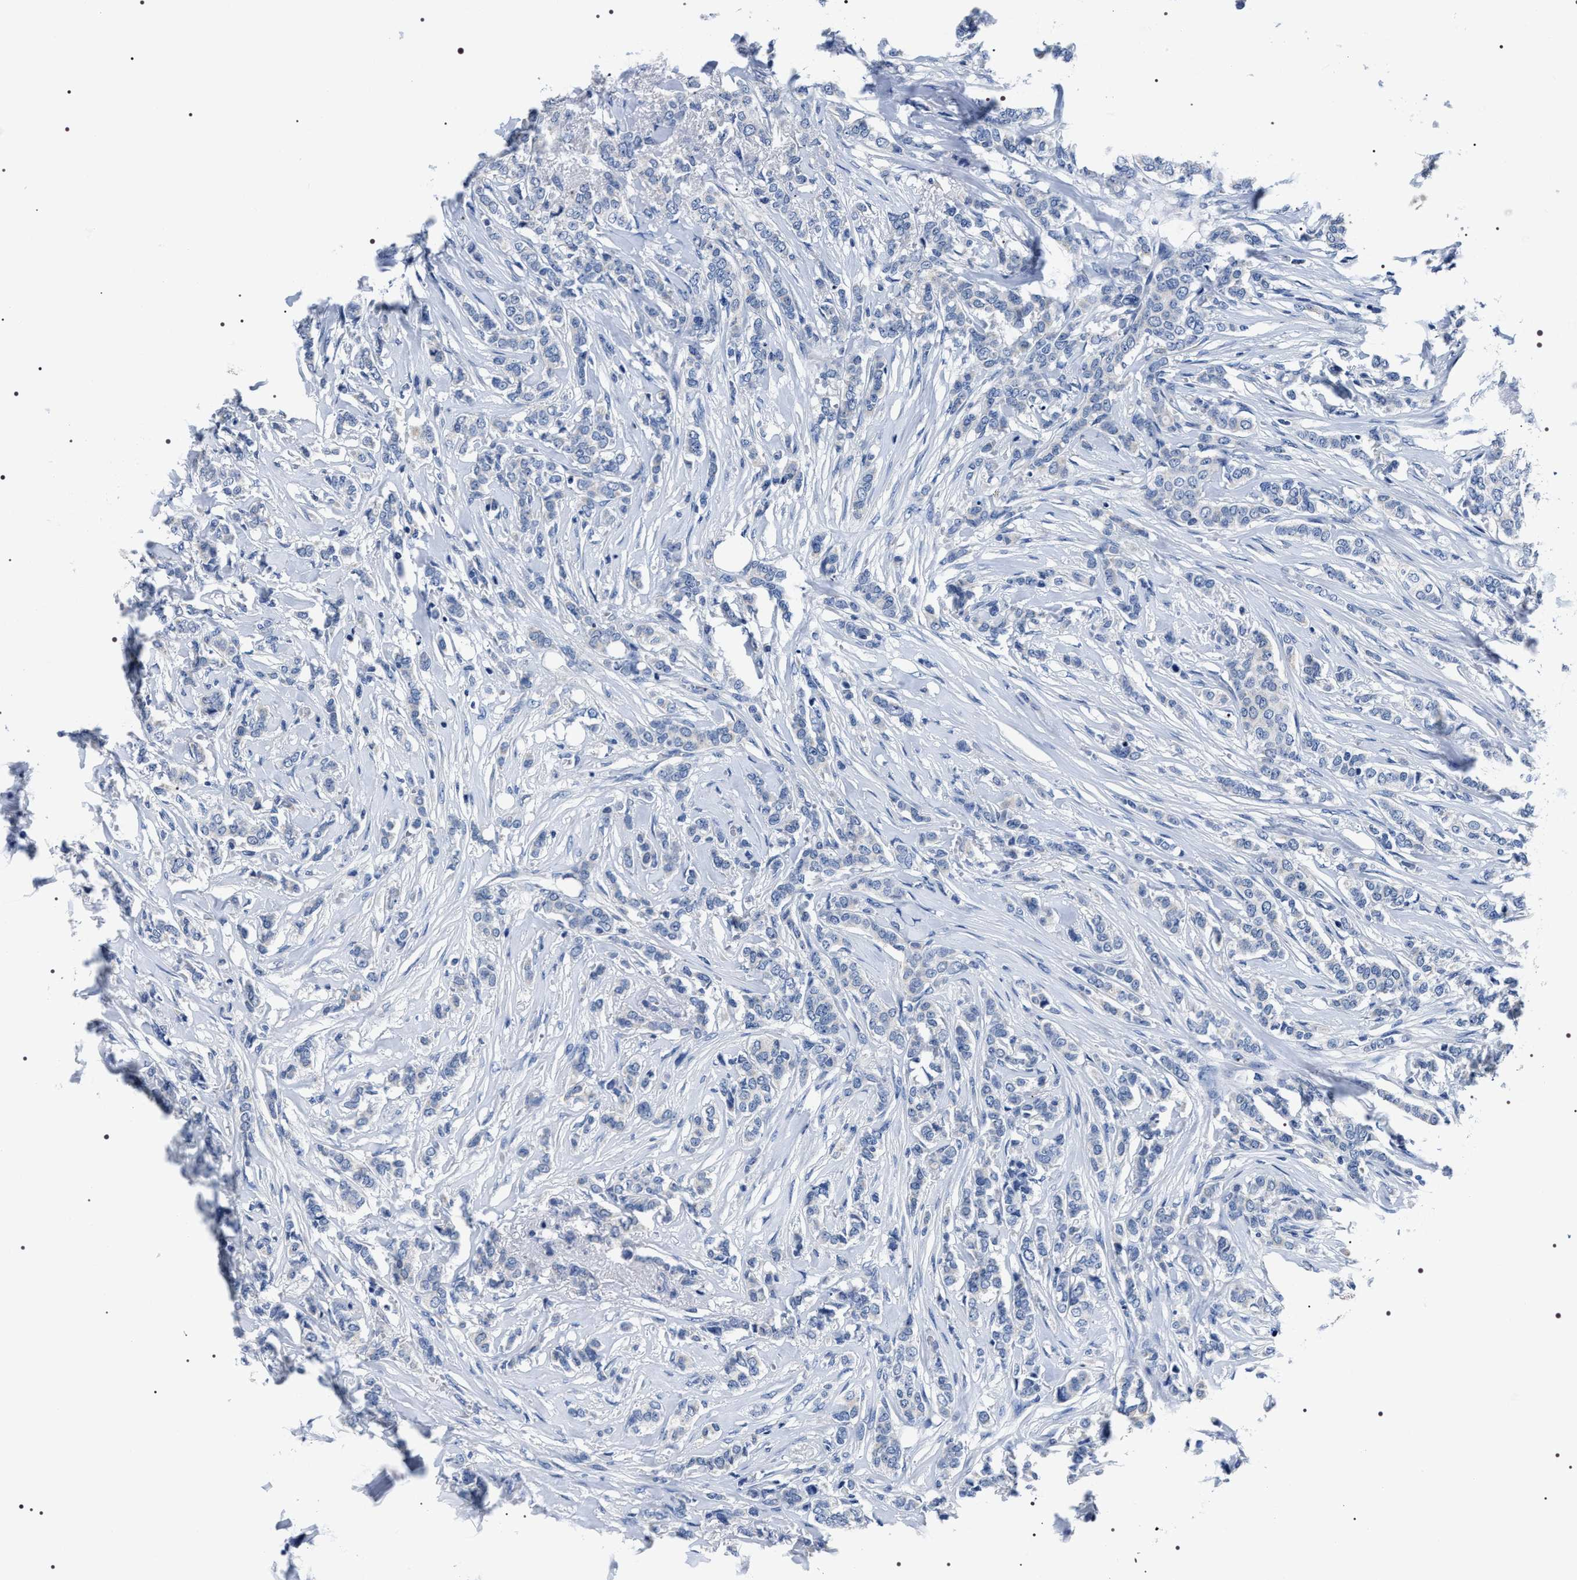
{"staining": {"intensity": "negative", "quantity": "none", "location": "none"}, "tissue": "breast cancer", "cell_type": "Tumor cells", "image_type": "cancer", "snomed": [{"axis": "morphology", "description": "Lobular carcinoma"}, {"axis": "topography", "description": "Skin"}, {"axis": "topography", "description": "Breast"}], "caption": "A high-resolution image shows immunohistochemistry (IHC) staining of breast cancer, which reveals no significant staining in tumor cells.", "gene": "ADH4", "patient": {"sex": "female", "age": 46}}